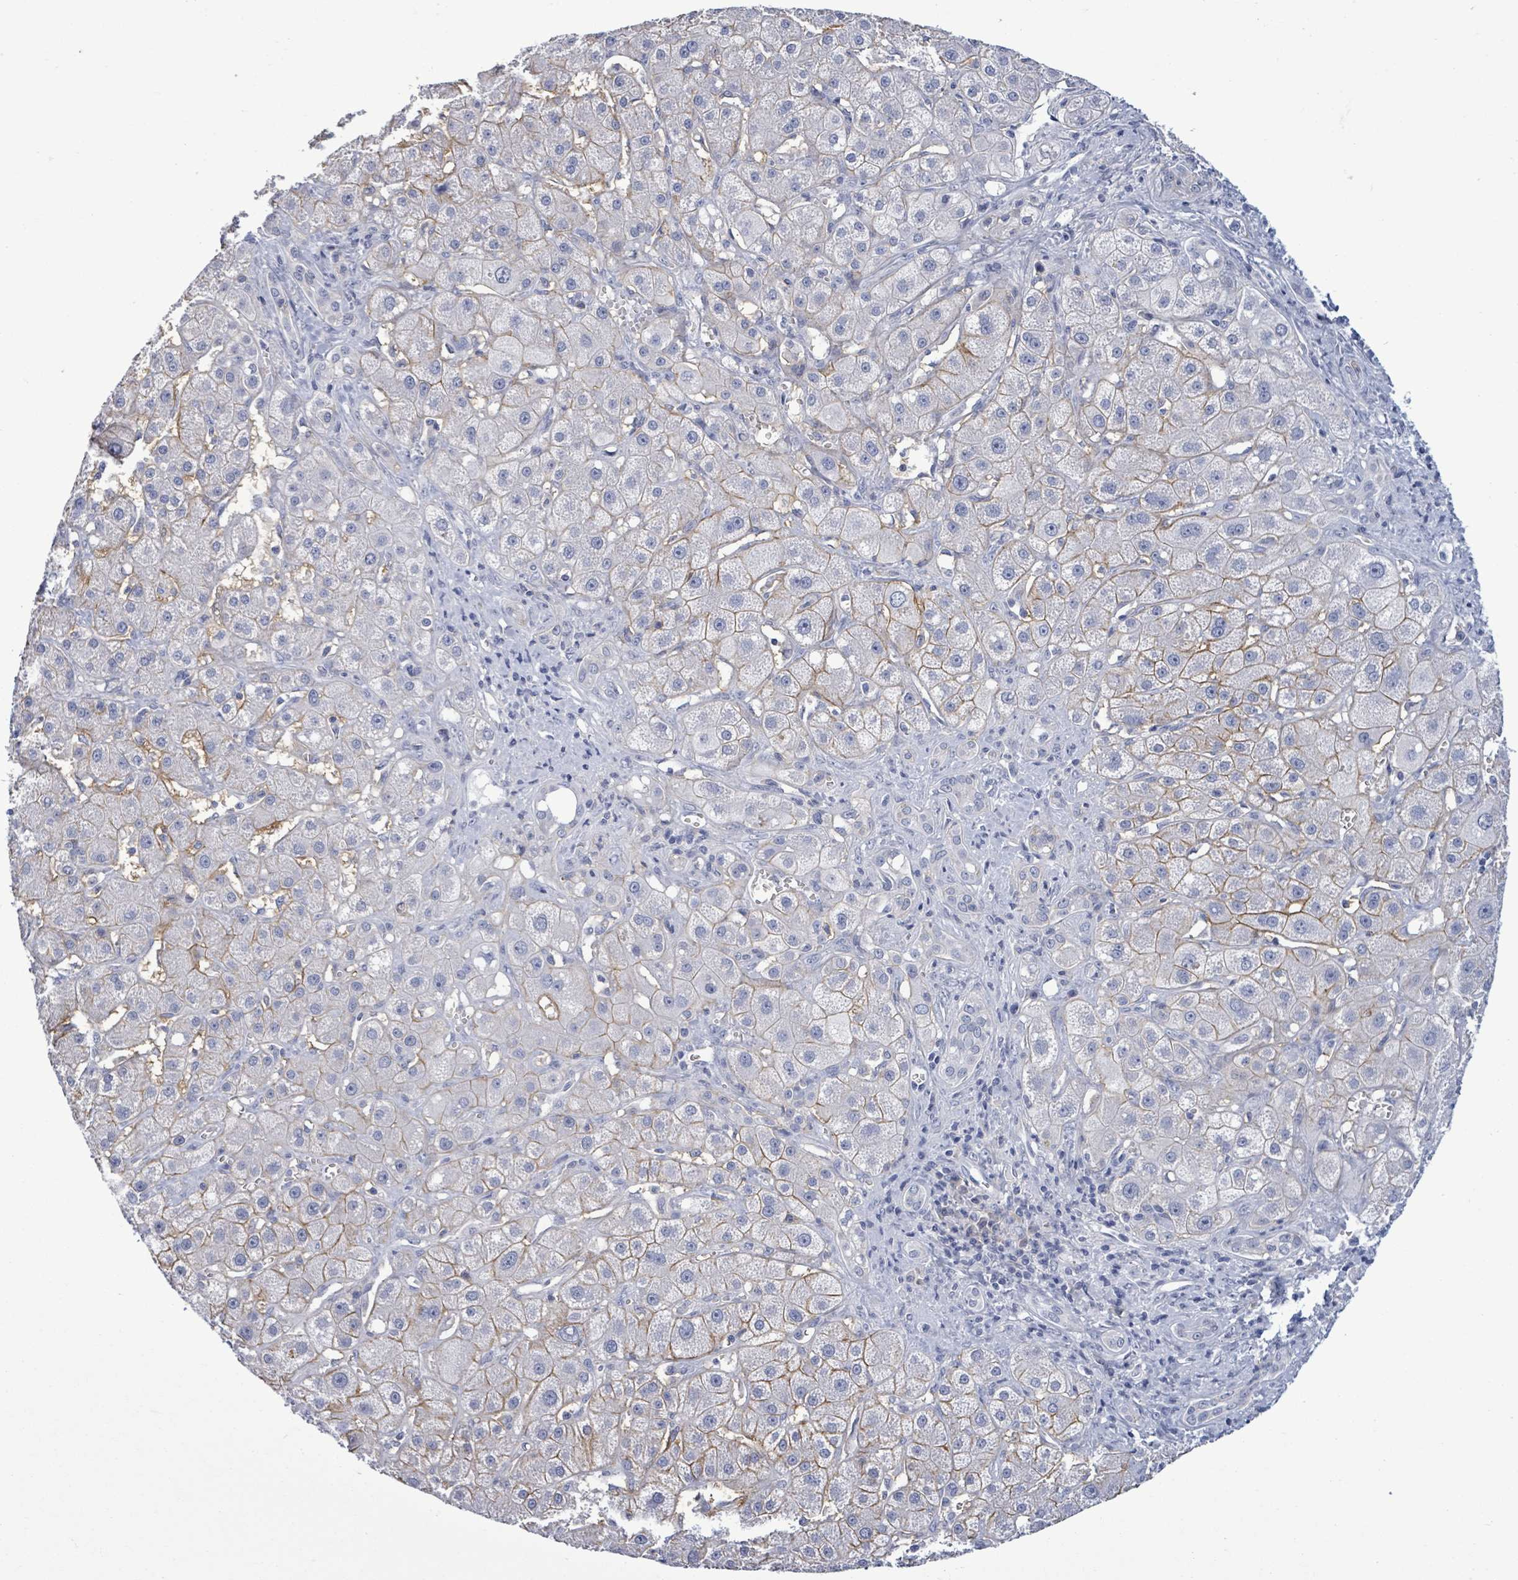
{"staining": {"intensity": "weak", "quantity": "<25%", "location": "cytoplasmic/membranous"}, "tissue": "liver cancer", "cell_type": "Tumor cells", "image_type": "cancer", "snomed": [{"axis": "morphology", "description": "Cholangiocarcinoma"}, {"axis": "topography", "description": "Liver"}], "caption": "Immunohistochemistry histopathology image of neoplastic tissue: liver cholangiocarcinoma stained with DAB reveals no significant protein staining in tumor cells.", "gene": "BSG", "patient": {"sex": "male", "age": 67}}